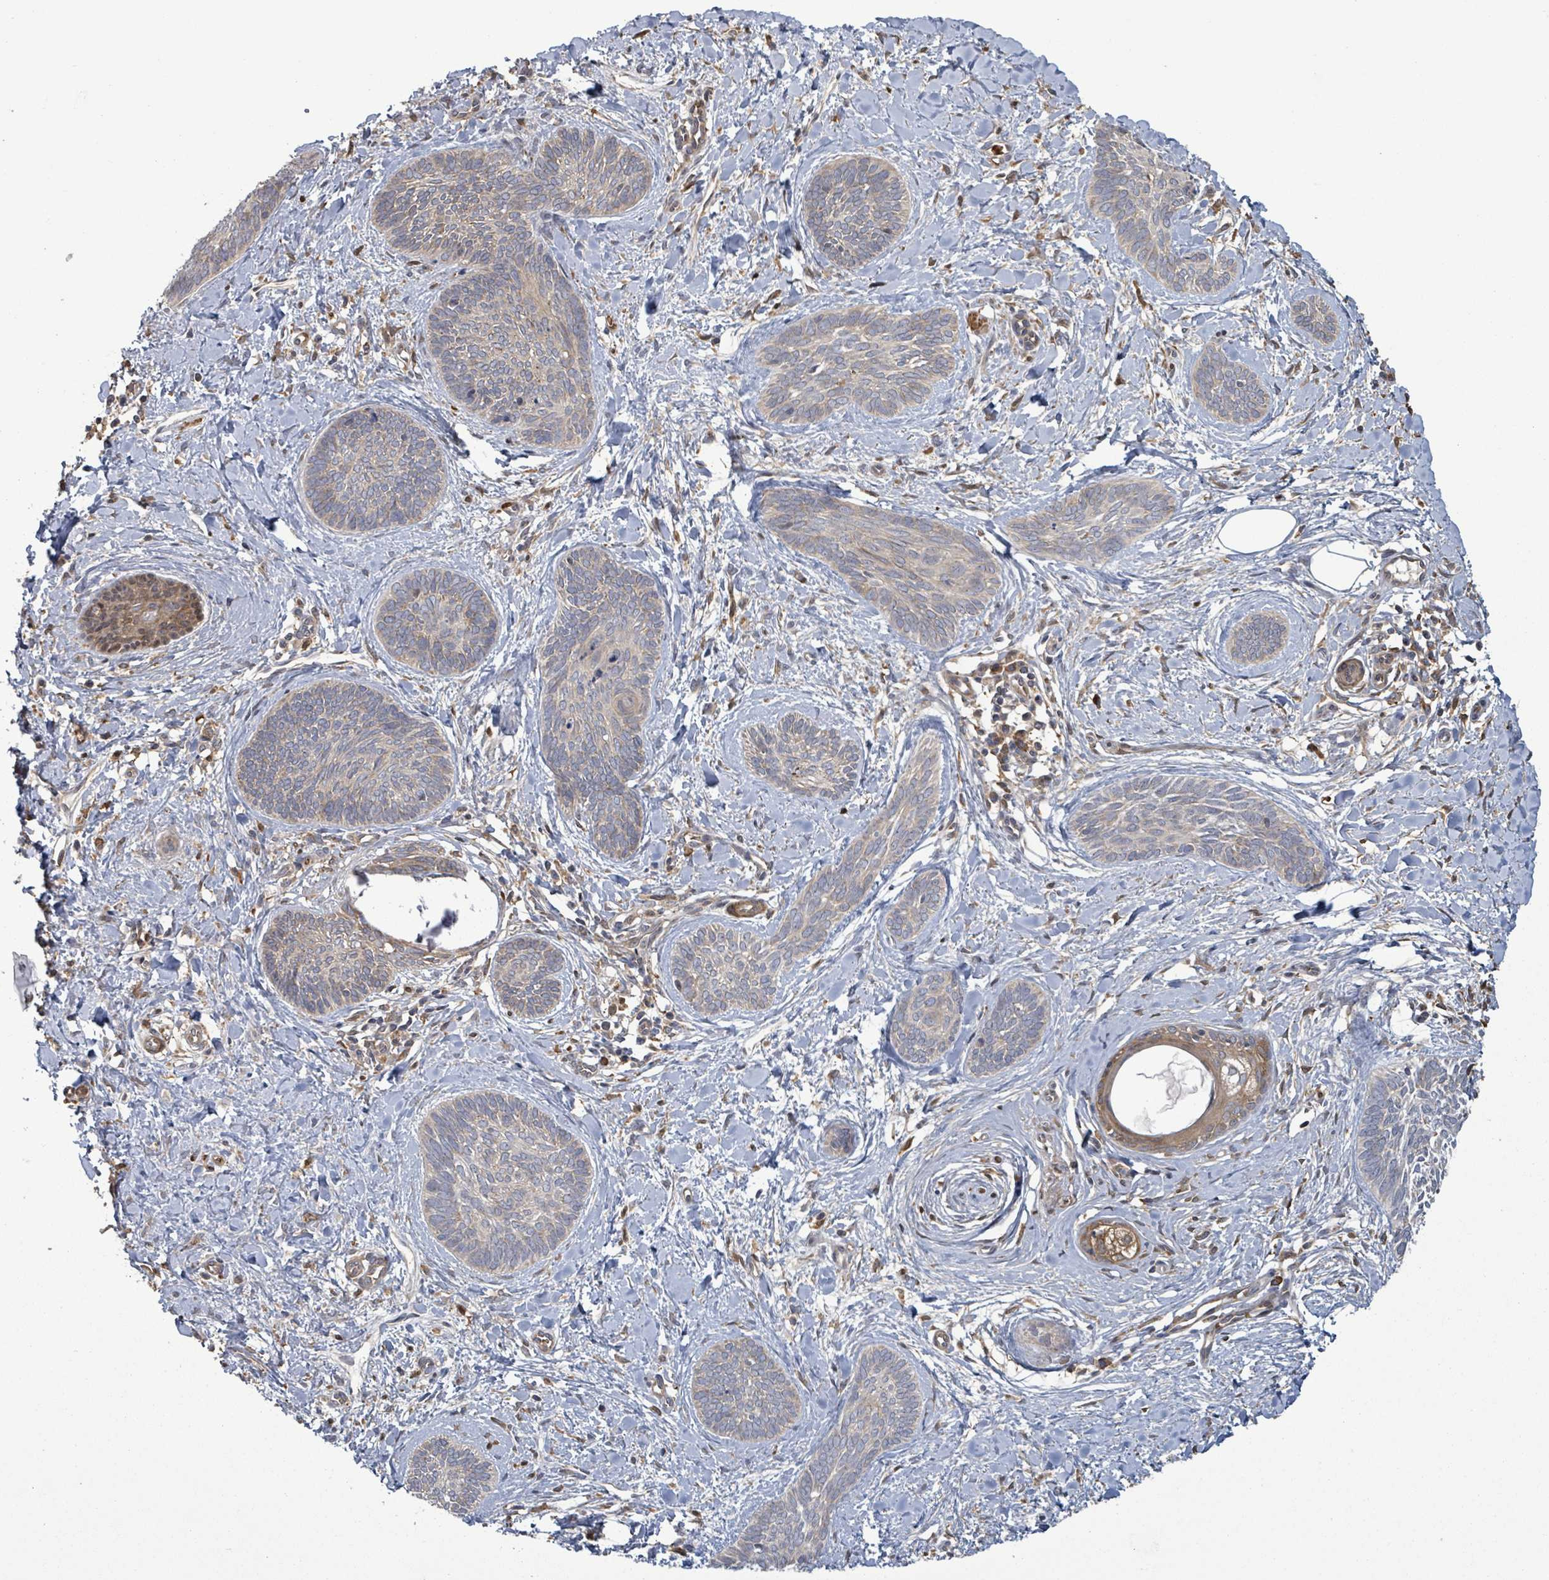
{"staining": {"intensity": "negative", "quantity": "none", "location": "none"}, "tissue": "skin cancer", "cell_type": "Tumor cells", "image_type": "cancer", "snomed": [{"axis": "morphology", "description": "Basal cell carcinoma"}, {"axis": "topography", "description": "Skin"}], "caption": "Human skin cancer (basal cell carcinoma) stained for a protein using immunohistochemistry (IHC) reveals no staining in tumor cells.", "gene": "MAP3K6", "patient": {"sex": "female", "age": 81}}